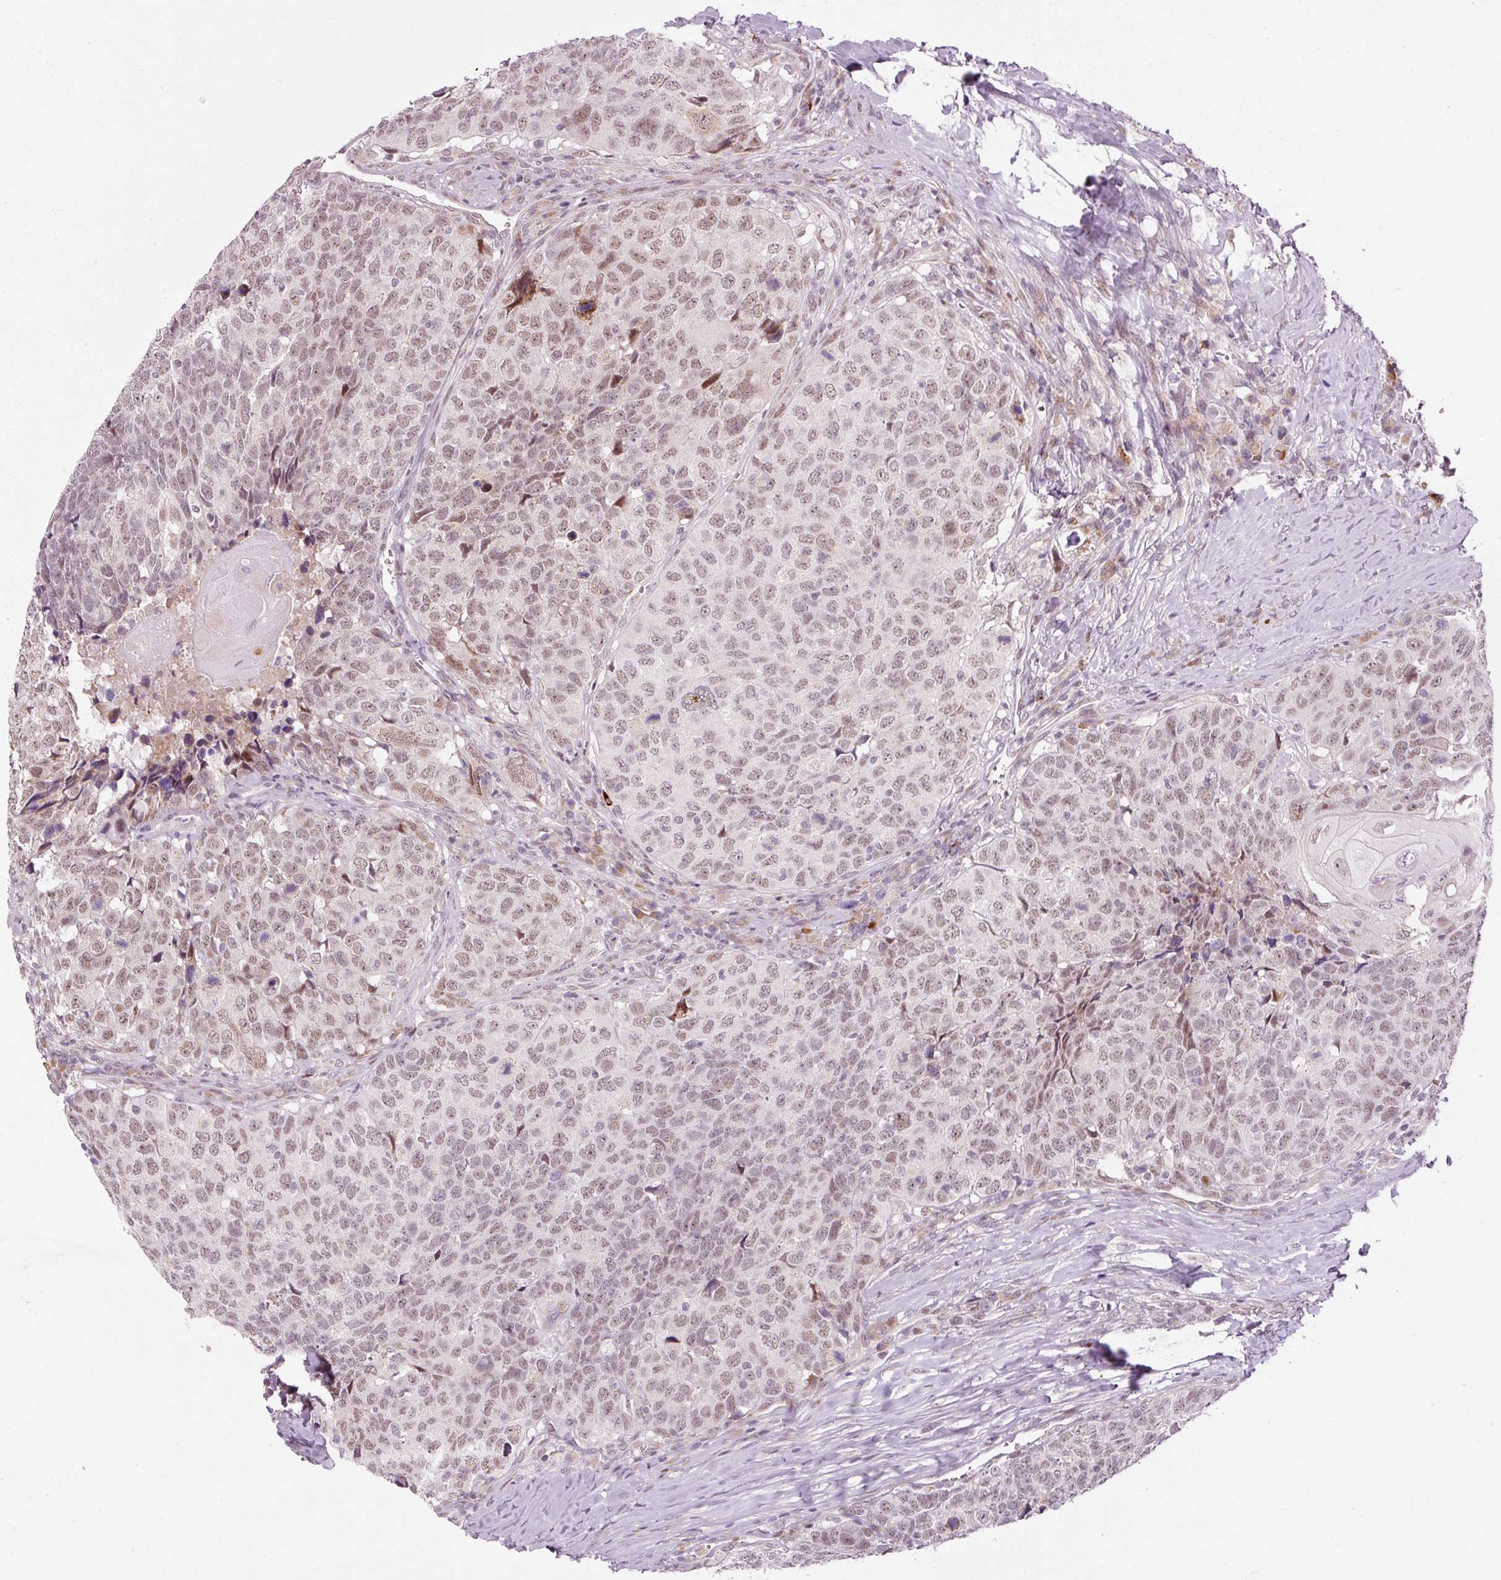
{"staining": {"intensity": "moderate", "quantity": ">75%", "location": "nuclear"}, "tissue": "head and neck cancer", "cell_type": "Tumor cells", "image_type": "cancer", "snomed": [{"axis": "morphology", "description": "Squamous cell carcinoma, NOS"}, {"axis": "topography", "description": "Head-Neck"}], "caption": "Protein analysis of head and neck cancer tissue exhibits moderate nuclear staining in approximately >75% of tumor cells. The staining was performed using DAB to visualize the protein expression in brown, while the nuclei were stained in blue with hematoxylin (Magnification: 20x).", "gene": "ANKRD20A1", "patient": {"sex": "male", "age": 66}}